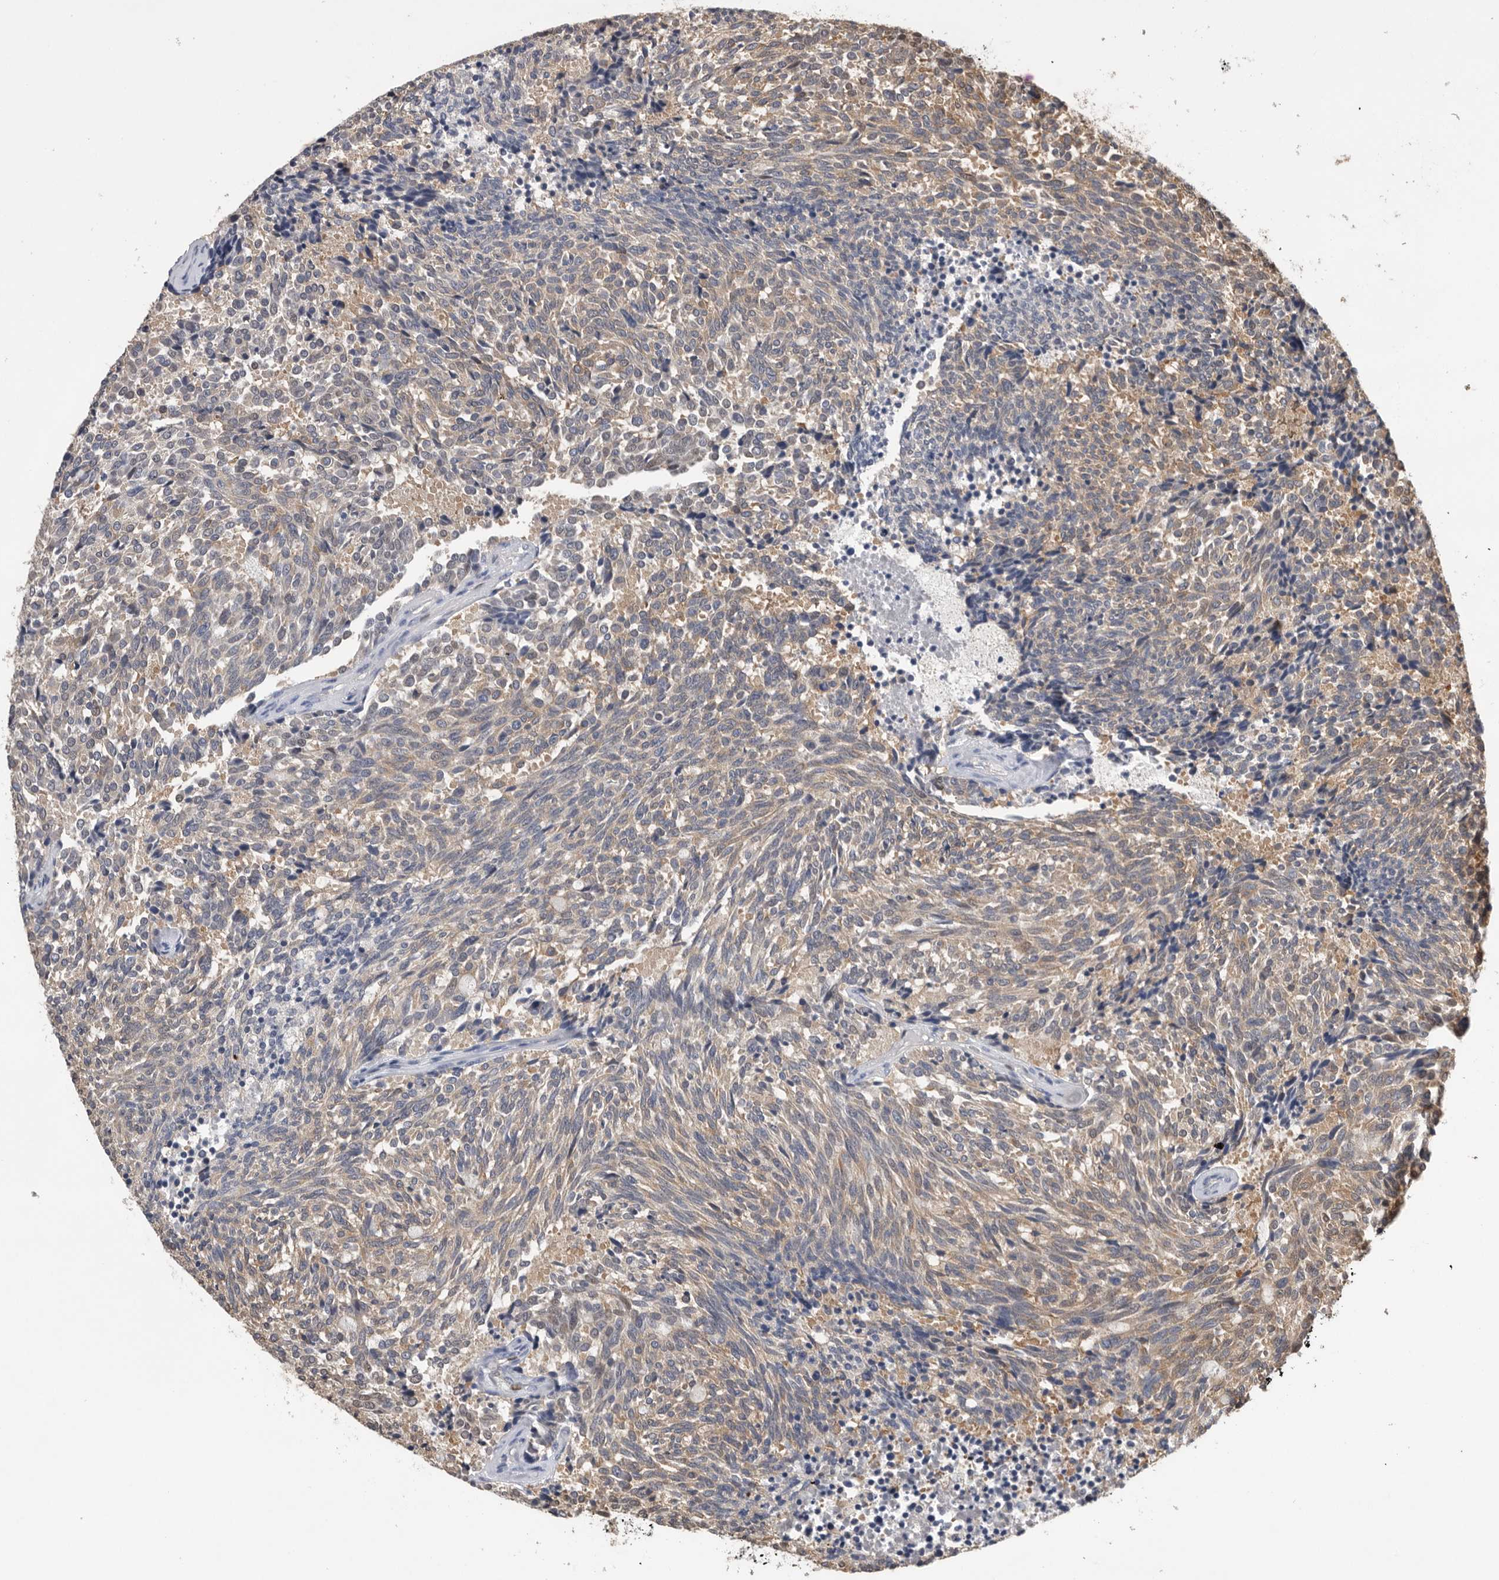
{"staining": {"intensity": "weak", "quantity": "<25%", "location": "cytoplasmic/membranous"}, "tissue": "carcinoid", "cell_type": "Tumor cells", "image_type": "cancer", "snomed": [{"axis": "morphology", "description": "Carcinoid, malignant, NOS"}, {"axis": "topography", "description": "Pancreas"}], "caption": "High magnification brightfield microscopy of malignant carcinoid stained with DAB (brown) and counterstained with hematoxylin (blue): tumor cells show no significant expression.", "gene": "PDCD4", "patient": {"sex": "female", "age": 54}}